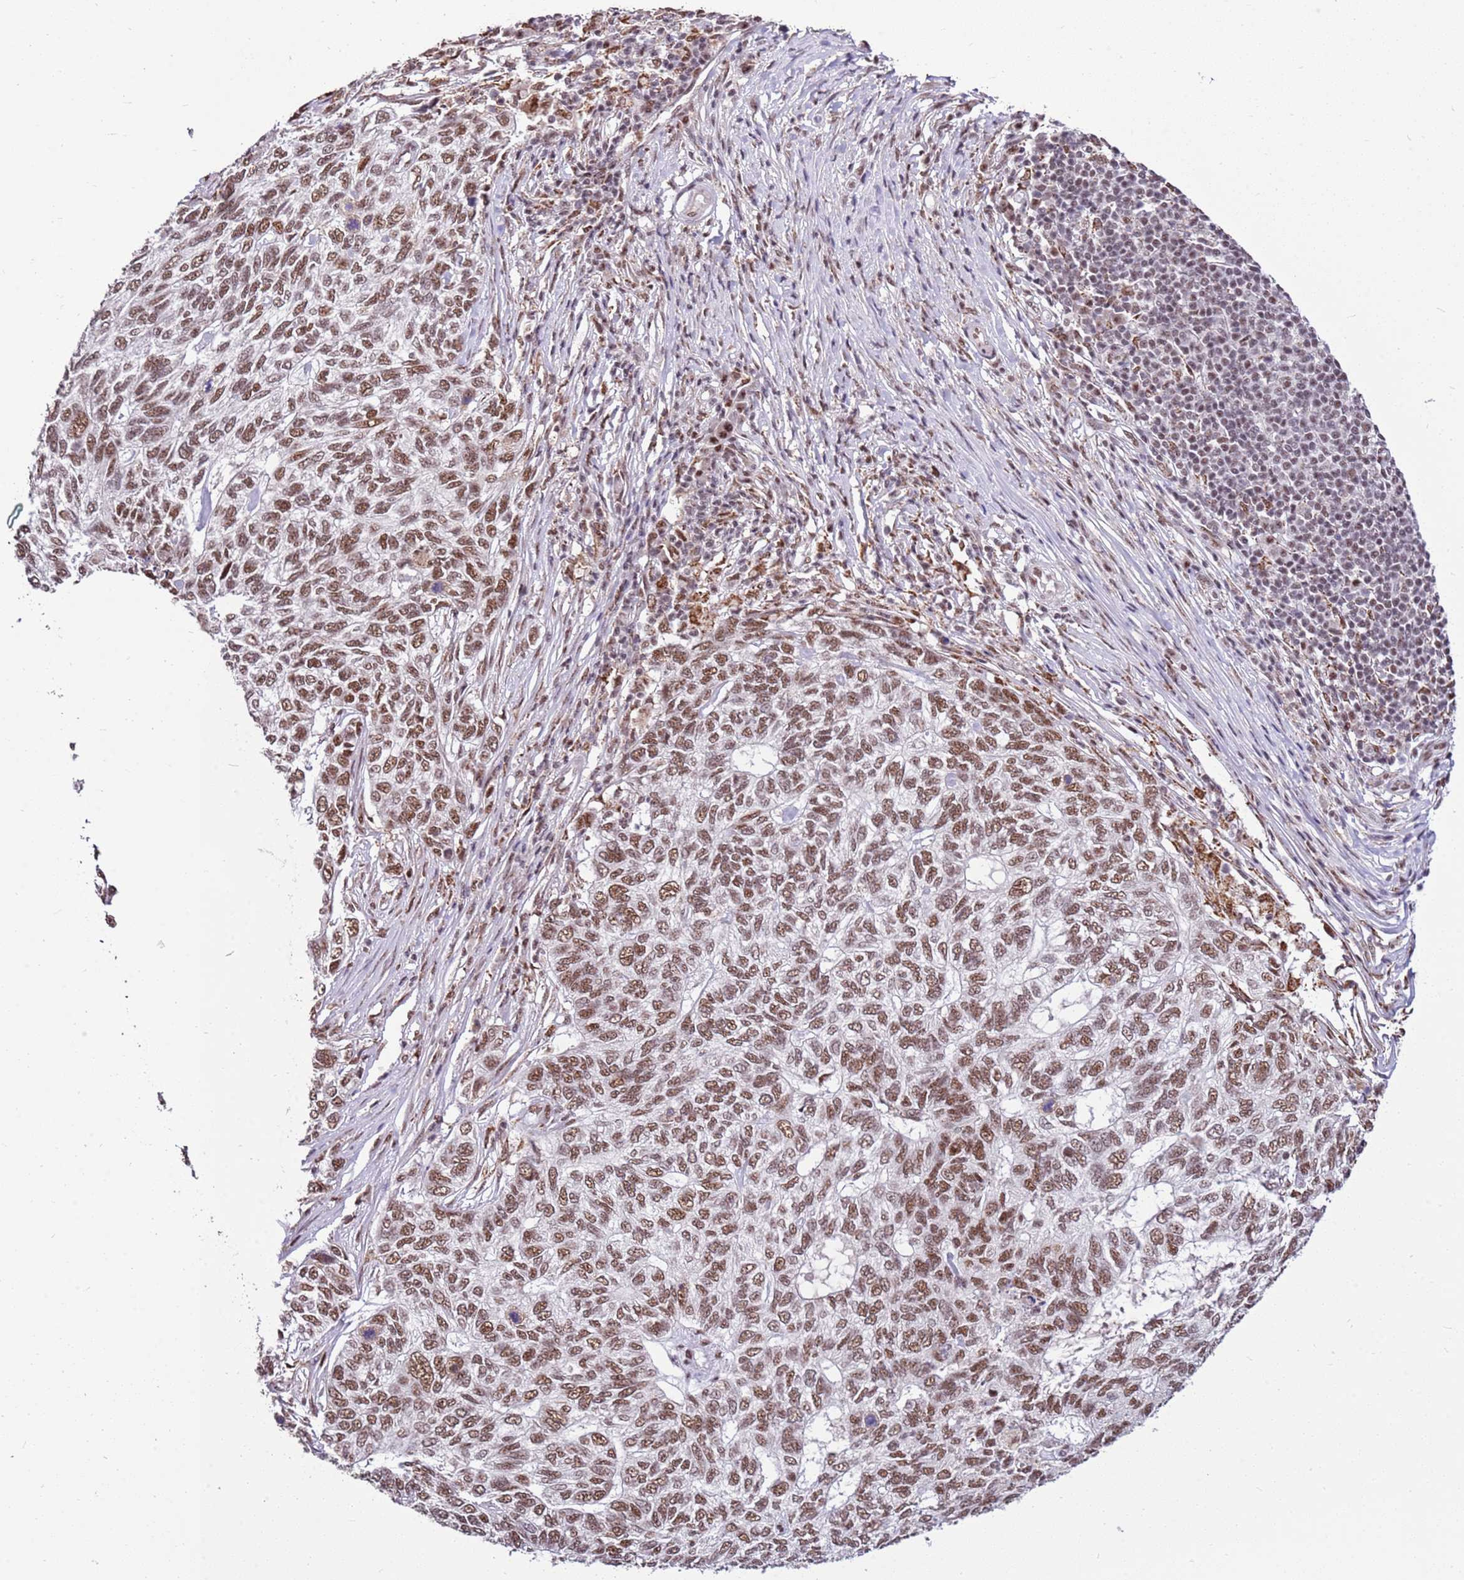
{"staining": {"intensity": "moderate", "quantity": ">75%", "location": "nuclear"}, "tissue": "skin cancer", "cell_type": "Tumor cells", "image_type": "cancer", "snomed": [{"axis": "morphology", "description": "Basal cell carcinoma"}, {"axis": "topography", "description": "Skin"}], "caption": "Skin basal cell carcinoma stained for a protein demonstrates moderate nuclear positivity in tumor cells.", "gene": "AKAP8L", "patient": {"sex": "female", "age": 65}}